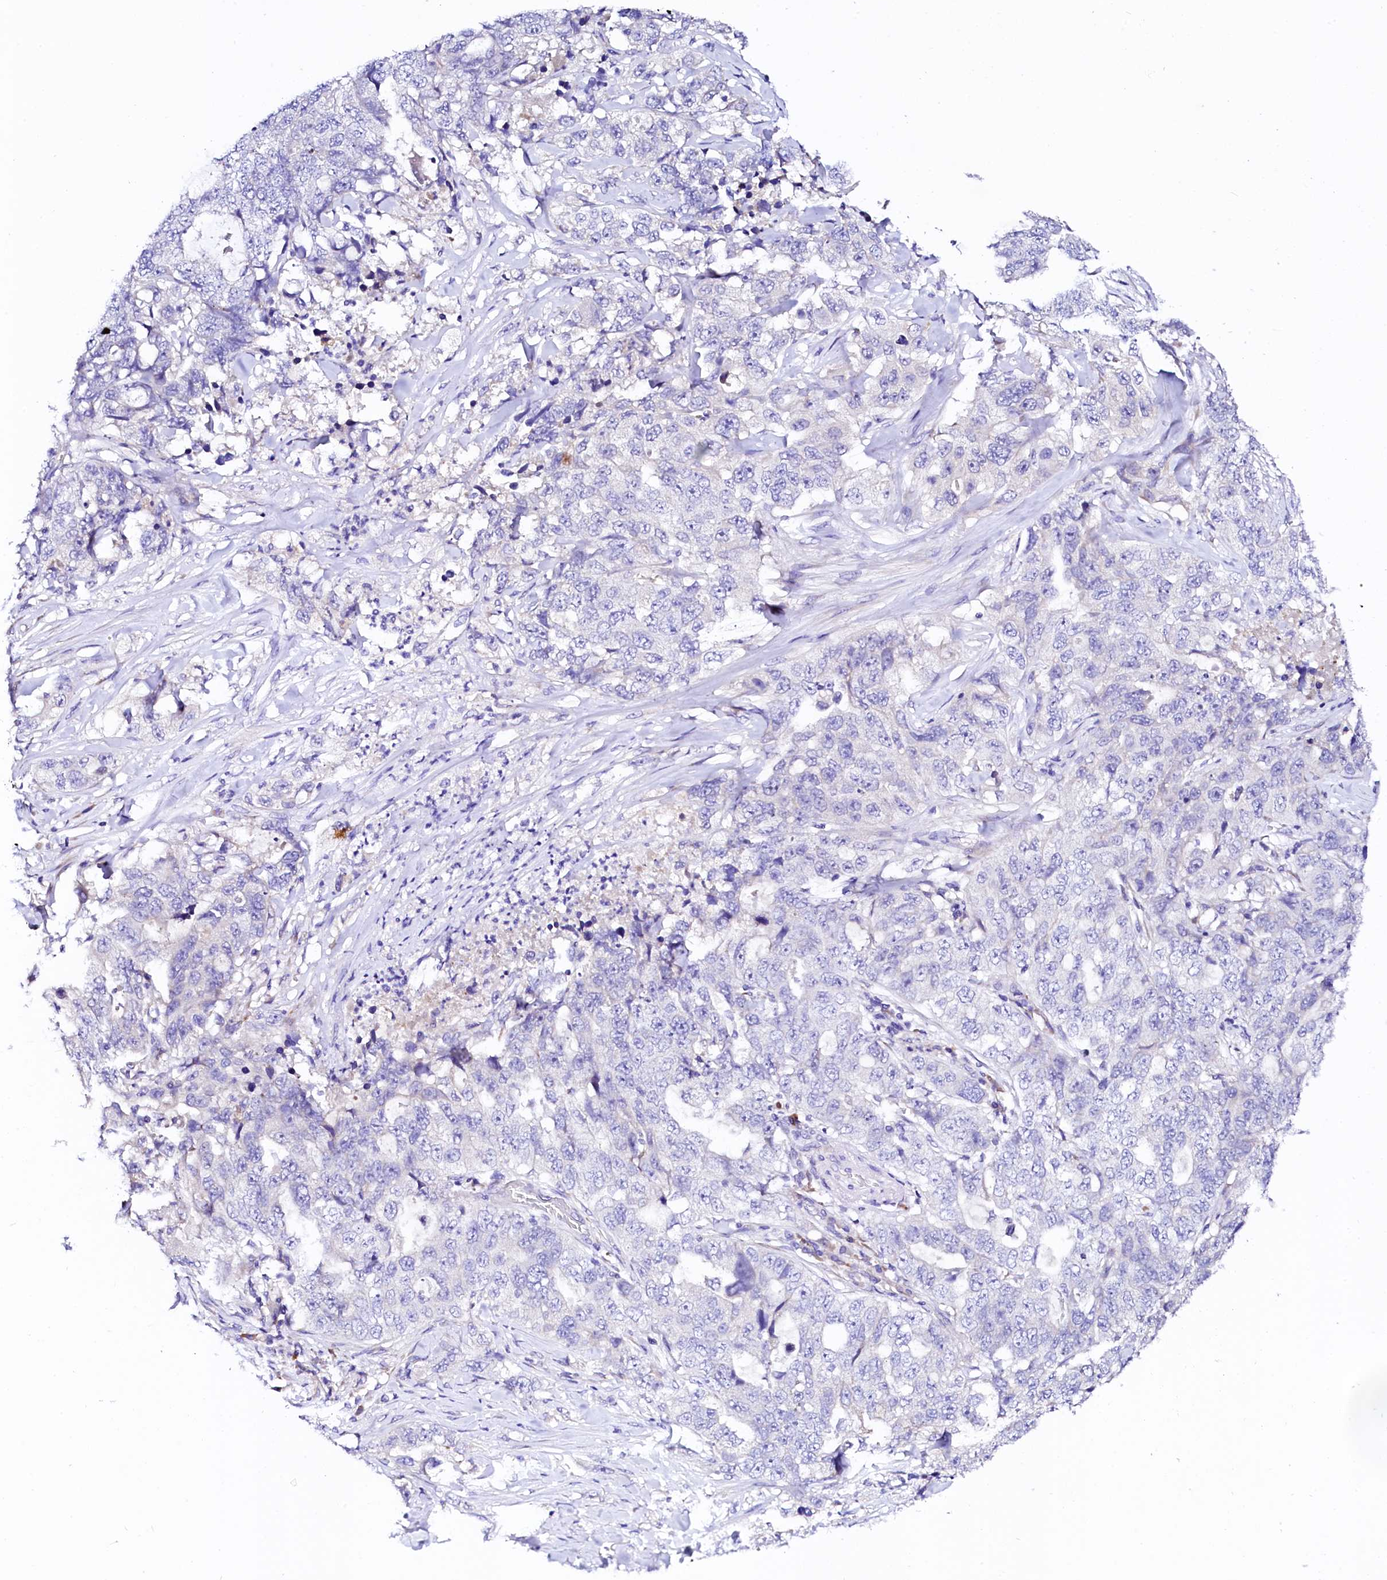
{"staining": {"intensity": "negative", "quantity": "none", "location": "none"}, "tissue": "lung cancer", "cell_type": "Tumor cells", "image_type": "cancer", "snomed": [{"axis": "morphology", "description": "Adenocarcinoma, NOS"}, {"axis": "topography", "description": "Lung"}], "caption": "DAB (3,3'-diaminobenzidine) immunohistochemical staining of lung cancer (adenocarcinoma) shows no significant expression in tumor cells.", "gene": "BTBD16", "patient": {"sex": "female", "age": 51}}